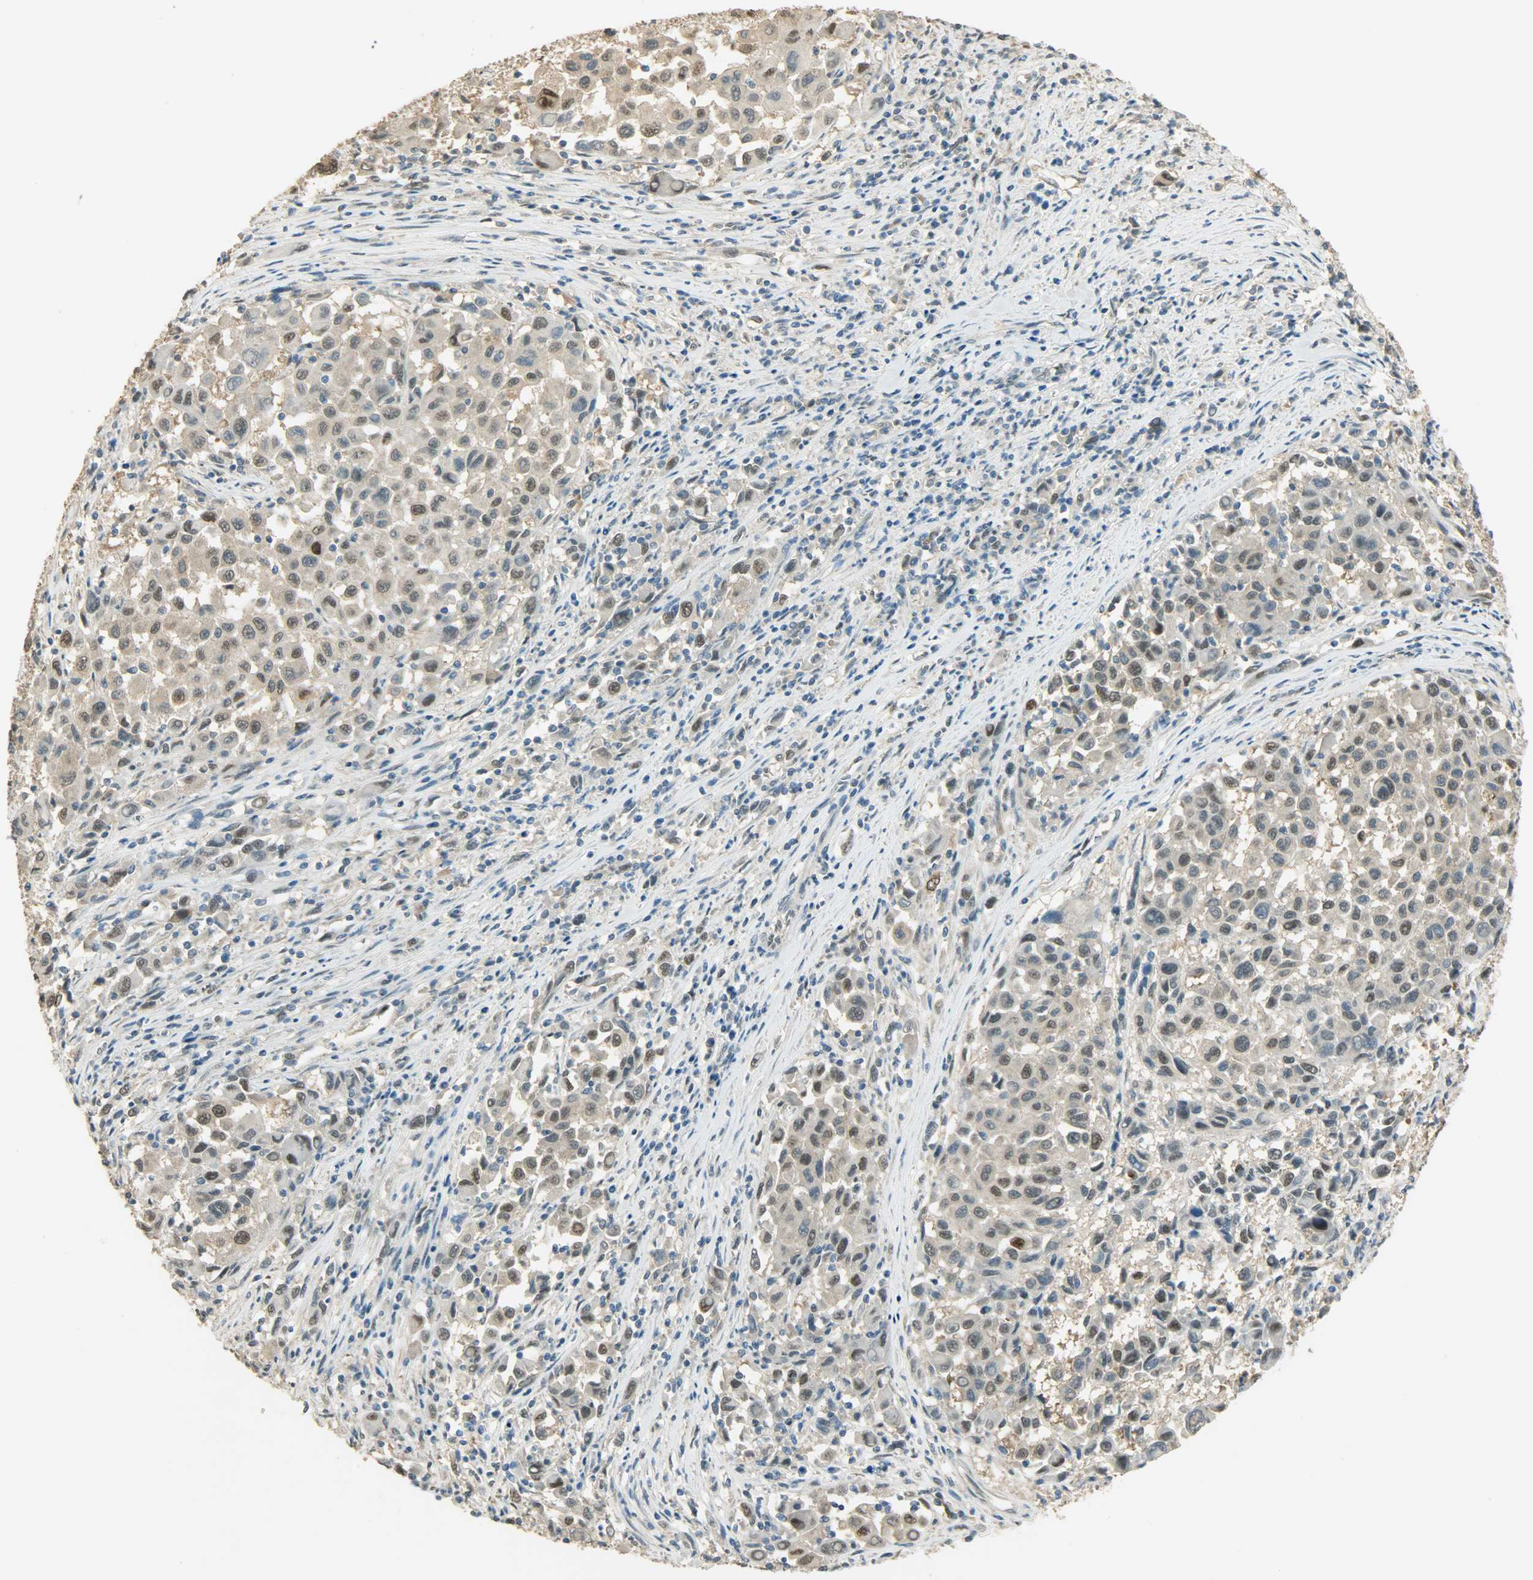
{"staining": {"intensity": "moderate", "quantity": ">75%", "location": "nuclear"}, "tissue": "melanoma", "cell_type": "Tumor cells", "image_type": "cancer", "snomed": [{"axis": "morphology", "description": "Malignant melanoma, Metastatic site"}, {"axis": "topography", "description": "Lymph node"}], "caption": "A photomicrograph of melanoma stained for a protein exhibits moderate nuclear brown staining in tumor cells.", "gene": "PRMT5", "patient": {"sex": "male", "age": 61}}